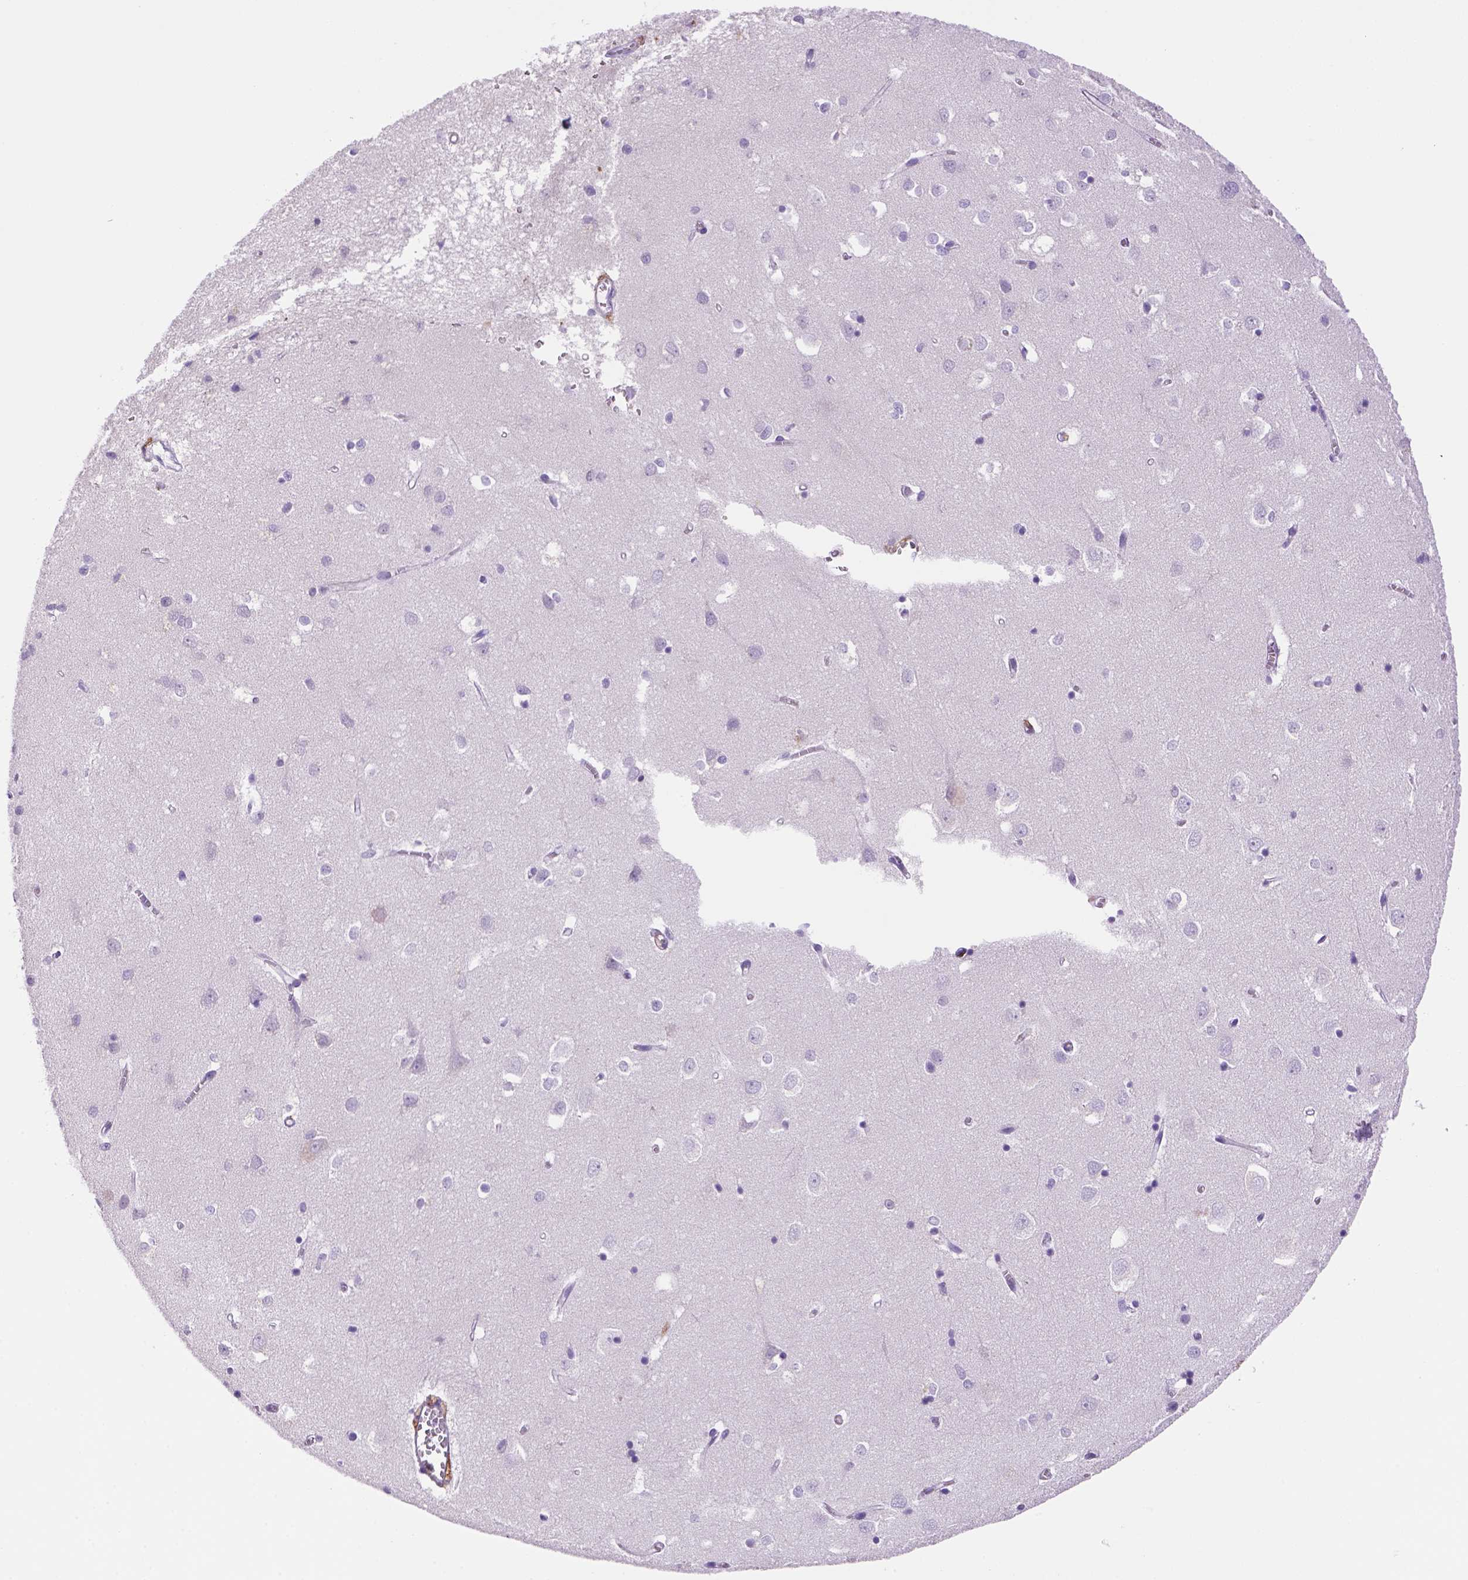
{"staining": {"intensity": "negative", "quantity": "none", "location": "none"}, "tissue": "cerebral cortex", "cell_type": "Endothelial cells", "image_type": "normal", "snomed": [{"axis": "morphology", "description": "Normal tissue, NOS"}, {"axis": "topography", "description": "Cerebral cortex"}], "caption": "Photomicrograph shows no protein positivity in endothelial cells of unremarkable cerebral cortex.", "gene": "CD14", "patient": {"sex": "male", "age": 70}}